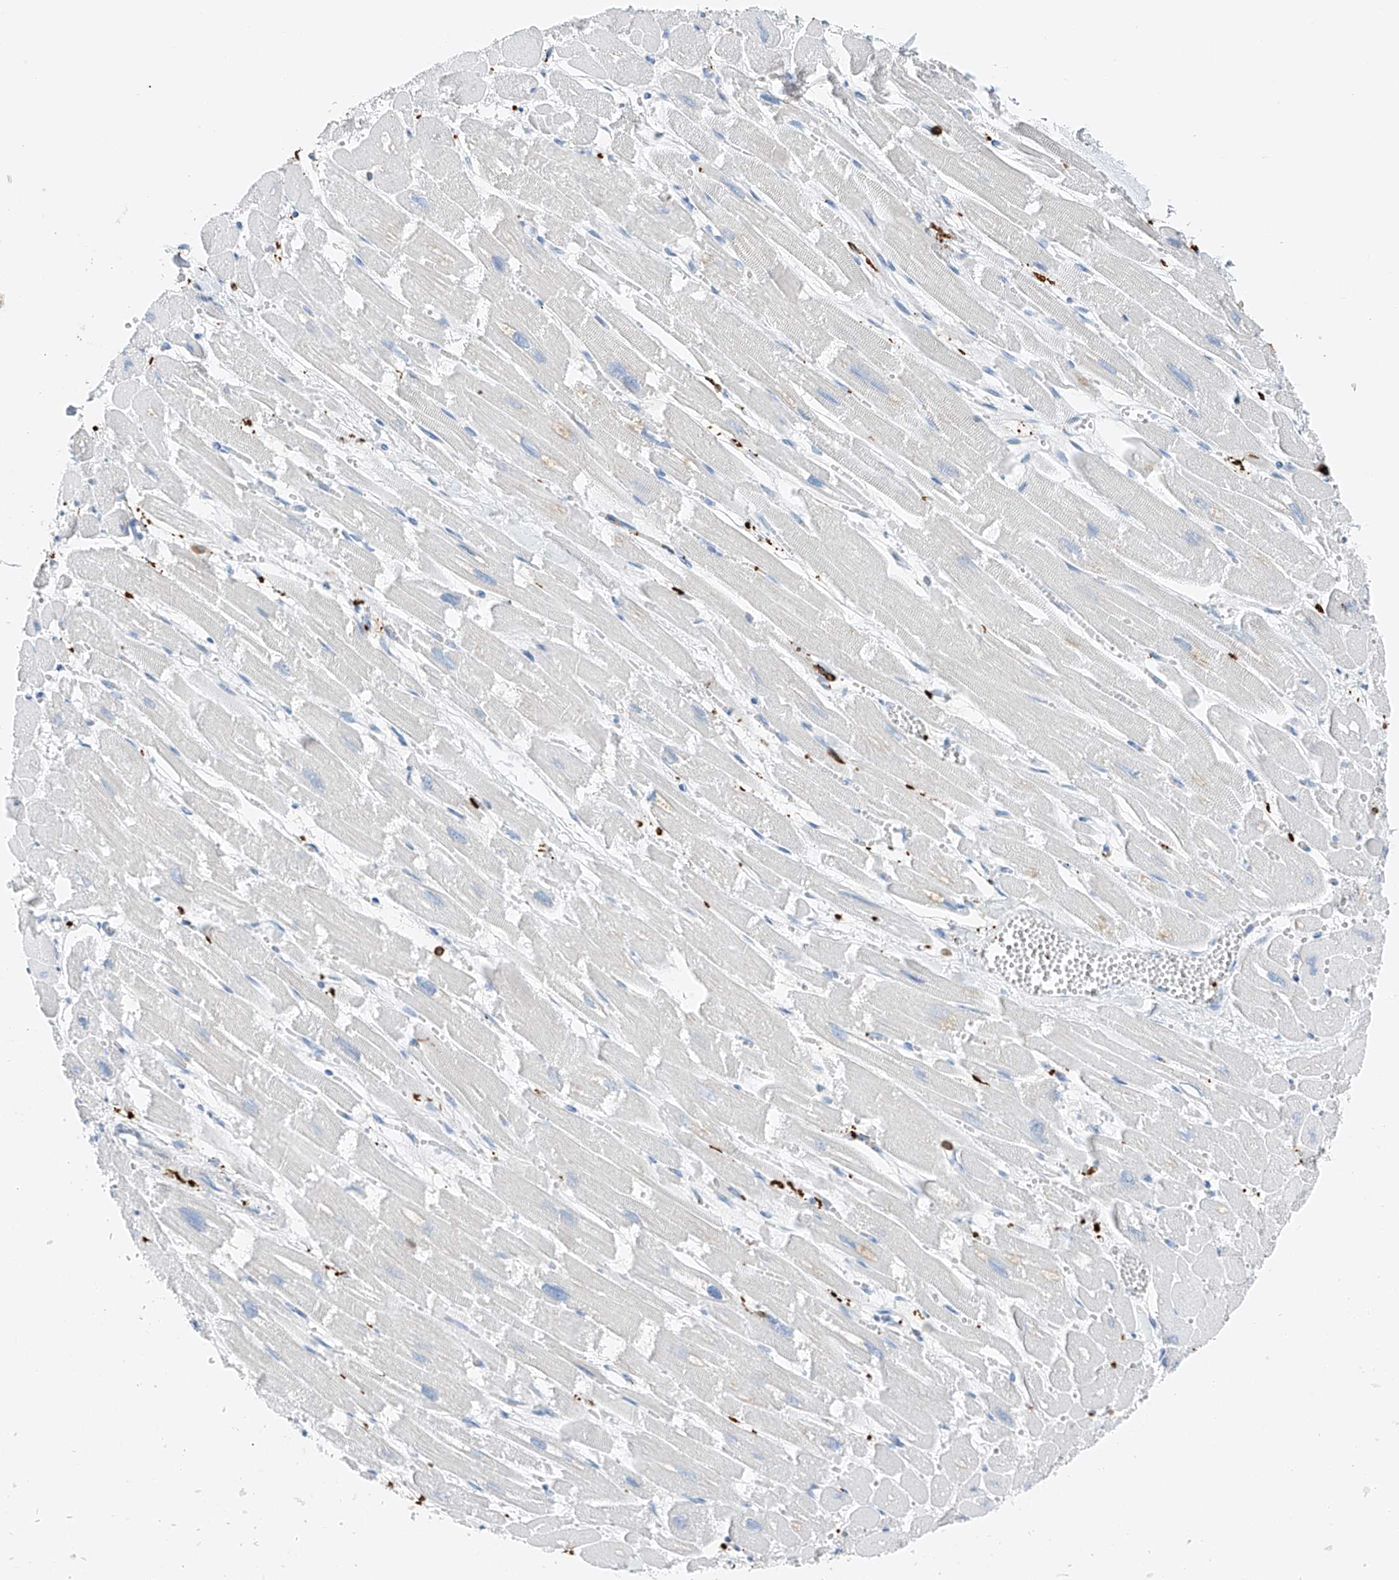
{"staining": {"intensity": "moderate", "quantity": "<25%", "location": "cytoplasmic/membranous"}, "tissue": "heart muscle", "cell_type": "Cardiomyocytes", "image_type": "normal", "snomed": [{"axis": "morphology", "description": "Normal tissue, NOS"}, {"axis": "topography", "description": "Heart"}], "caption": "Immunohistochemical staining of unremarkable heart muscle demonstrates <25% levels of moderate cytoplasmic/membranous protein positivity in approximately <25% of cardiomyocytes. (DAB (3,3'-diaminobenzidine) = brown stain, brightfield microscopy at high magnification).", "gene": "TBXAS1", "patient": {"sex": "male", "age": 54}}